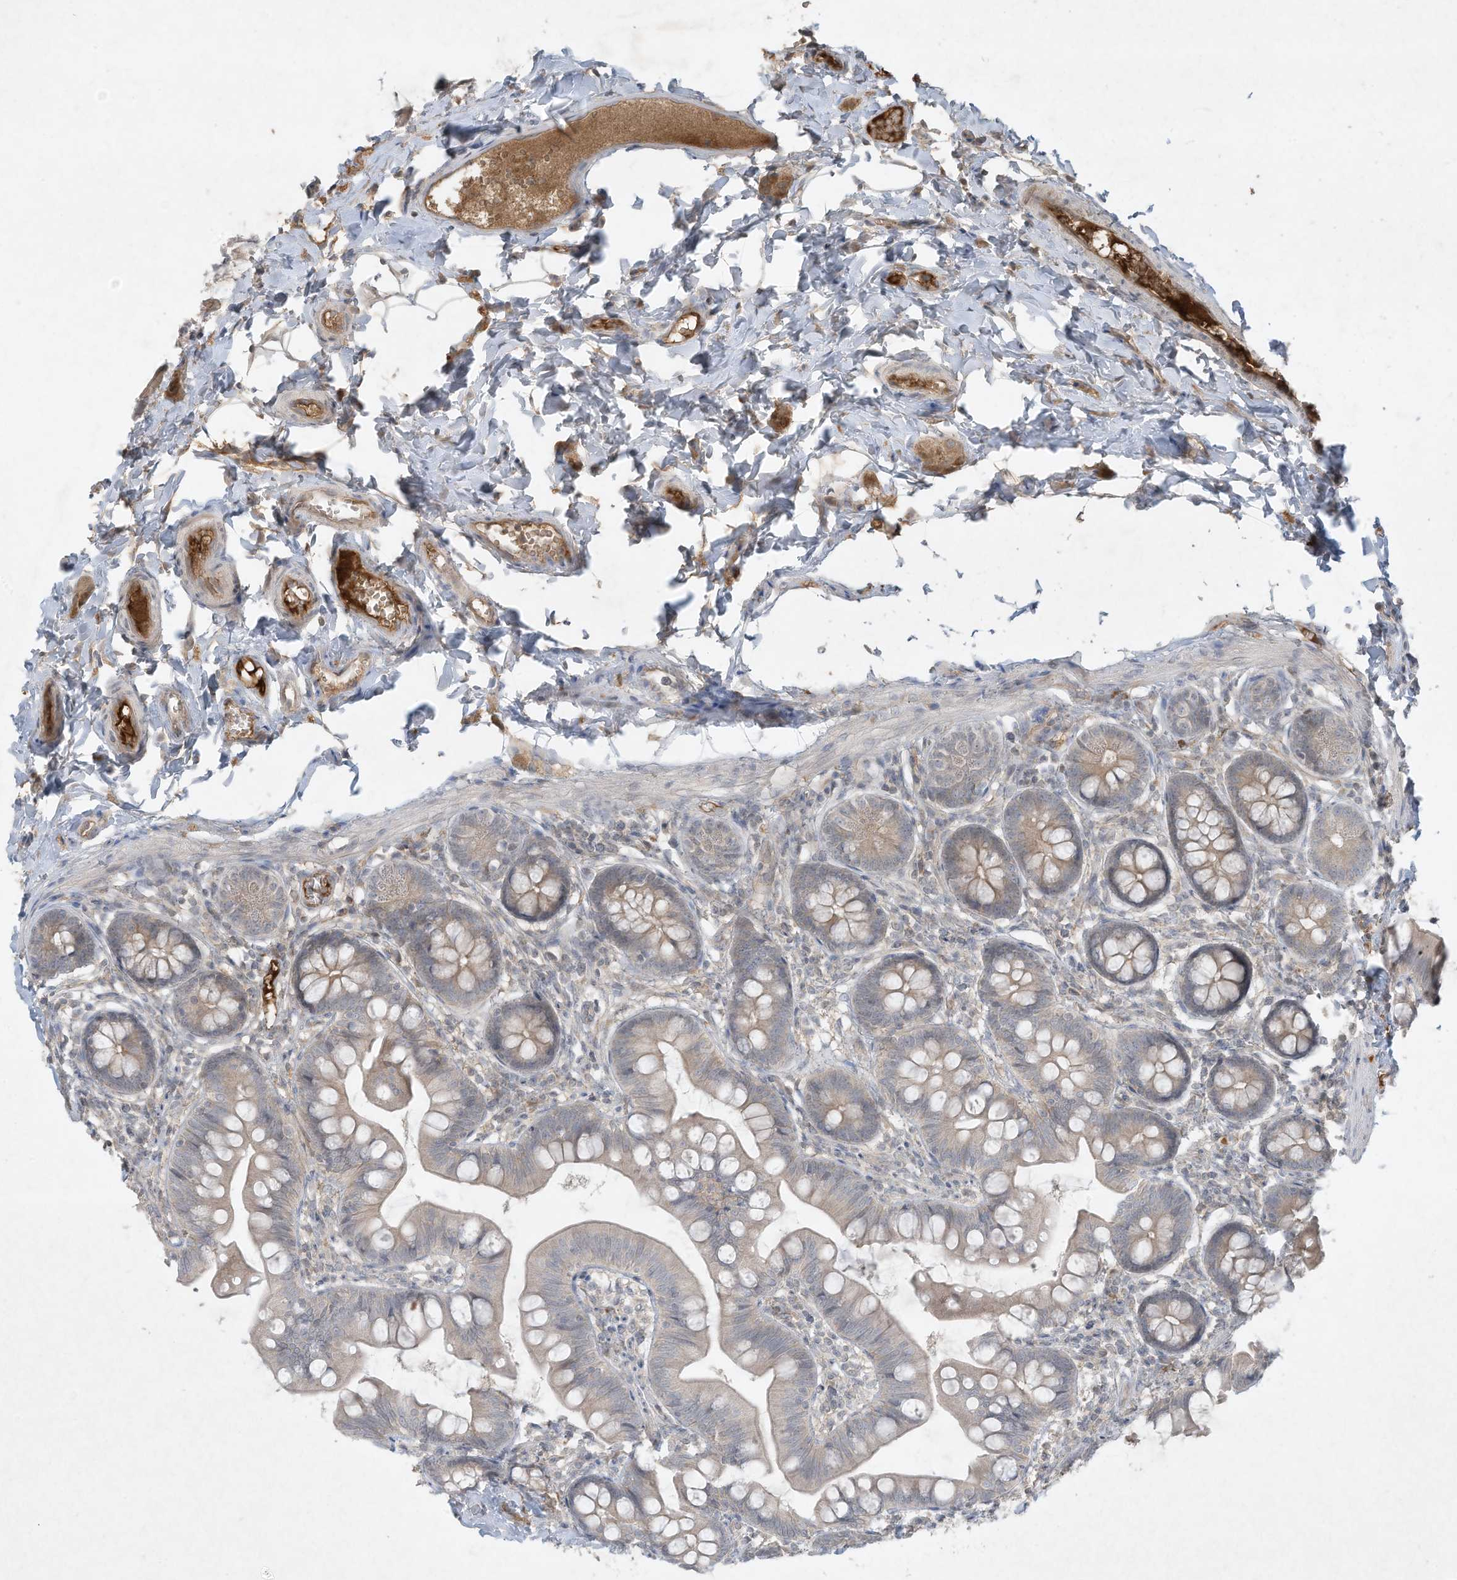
{"staining": {"intensity": "weak", "quantity": "25%-75%", "location": "cytoplasmic/membranous"}, "tissue": "small intestine", "cell_type": "Glandular cells", "image_type": "normal", "snomed": [{"axis": "morphology", "description": "Normal tissue, NOS"}, {"axis": "topography", "description": "Small intestine"}], "caption": "Small intestine stained for a protein demonstrates weak cytoplasmic/membranous positivity in glandular cells. (DAB IHC with brightfield microscopy, high magnification).", "gene": "FETUB", "patient": {"sex": "male", "age": 7}}